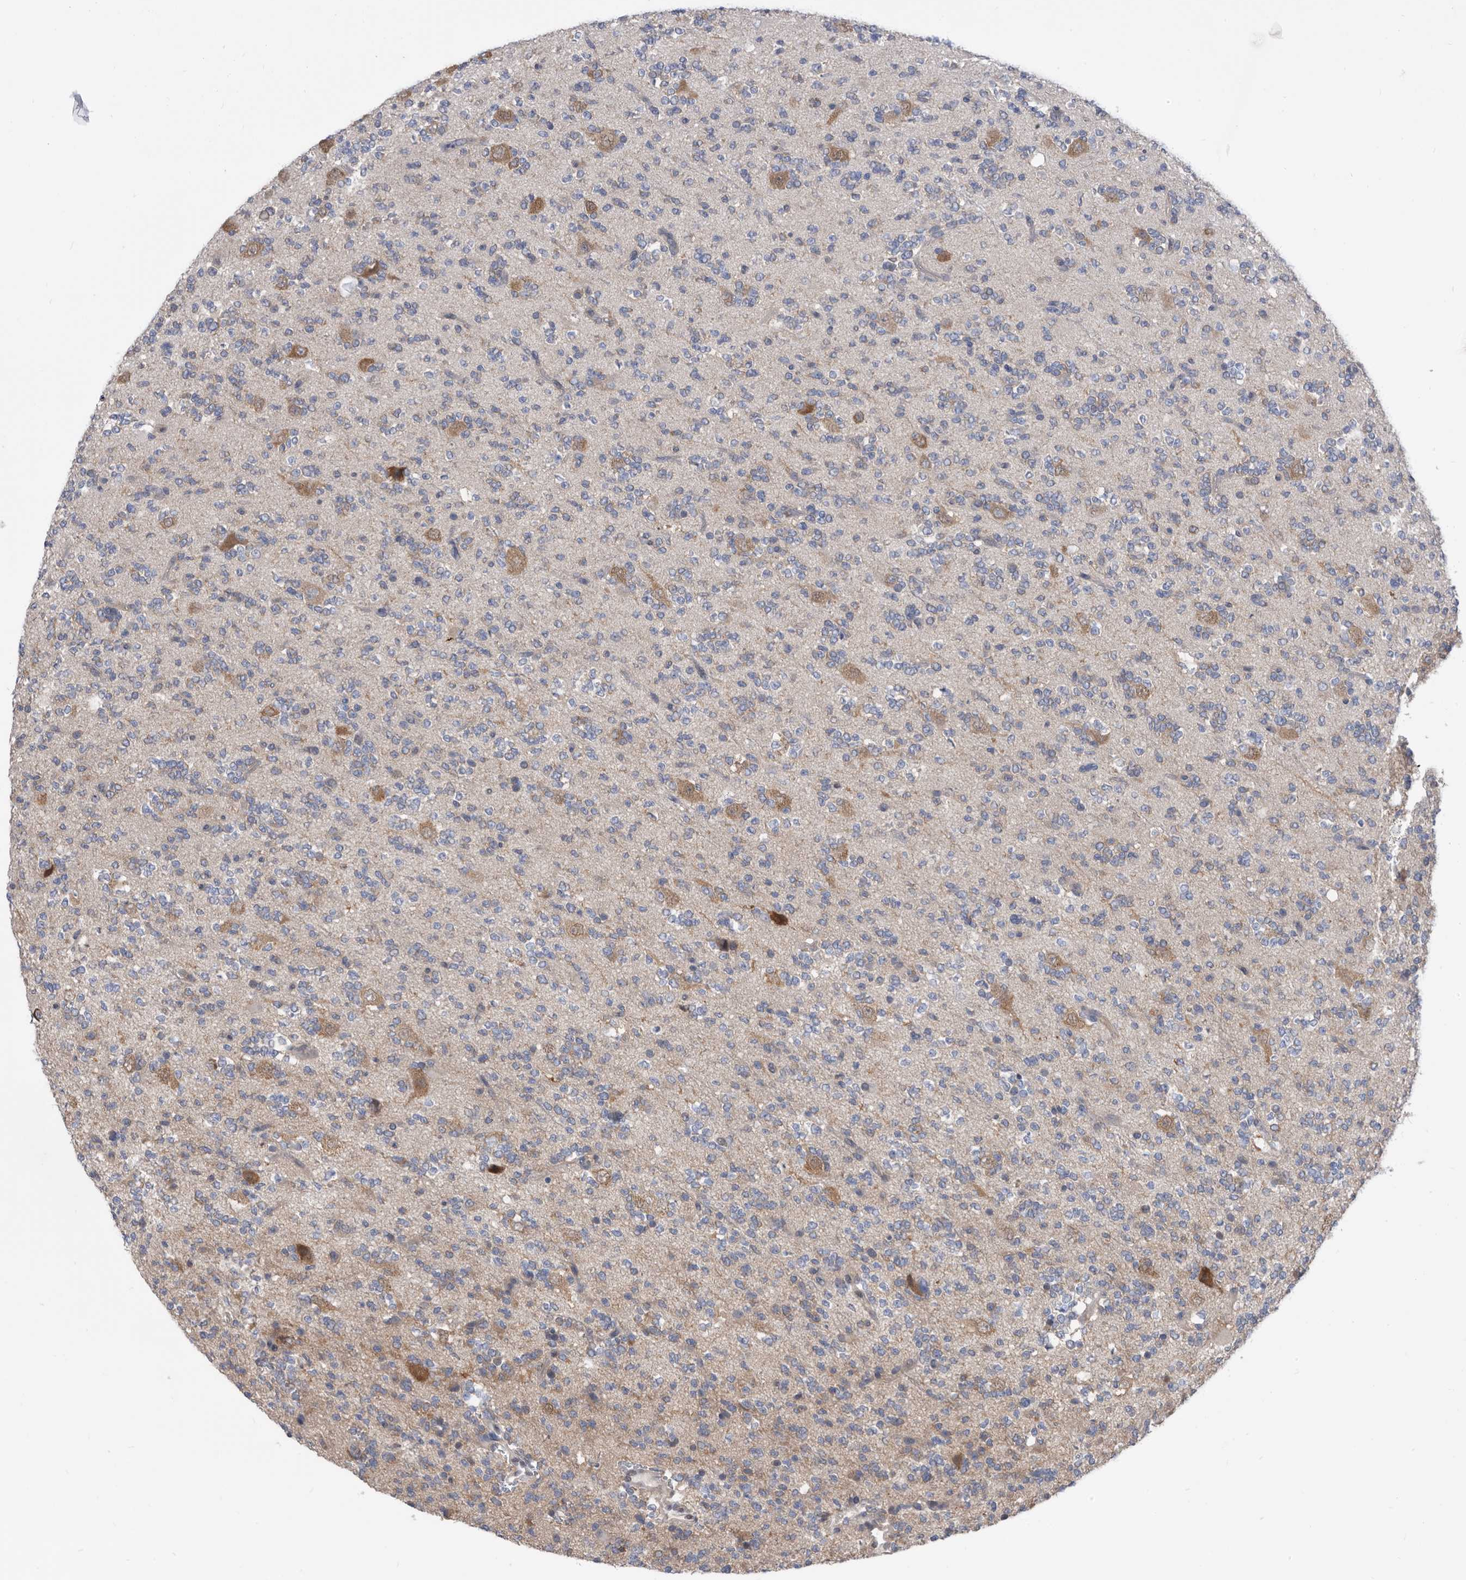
{"staining": {"intensity": "weak", "quantity": "<25%", "location": "cytoplasmic/membranous"}, "tissue": "glioma", "cell_type": "Tumor cells", "image_type": "cancer", "snomed": [{"axis": "morphology", "description": "Glioma, malignant, High grade"}, {"axis": "topography", "description": "Brain"}], "caption": "Human glioma stained for a protein using immunohistochemistry displays no staining in tumor cells.", "gene": "CCT4", "patient": {"sex": "female", "age": 62}}